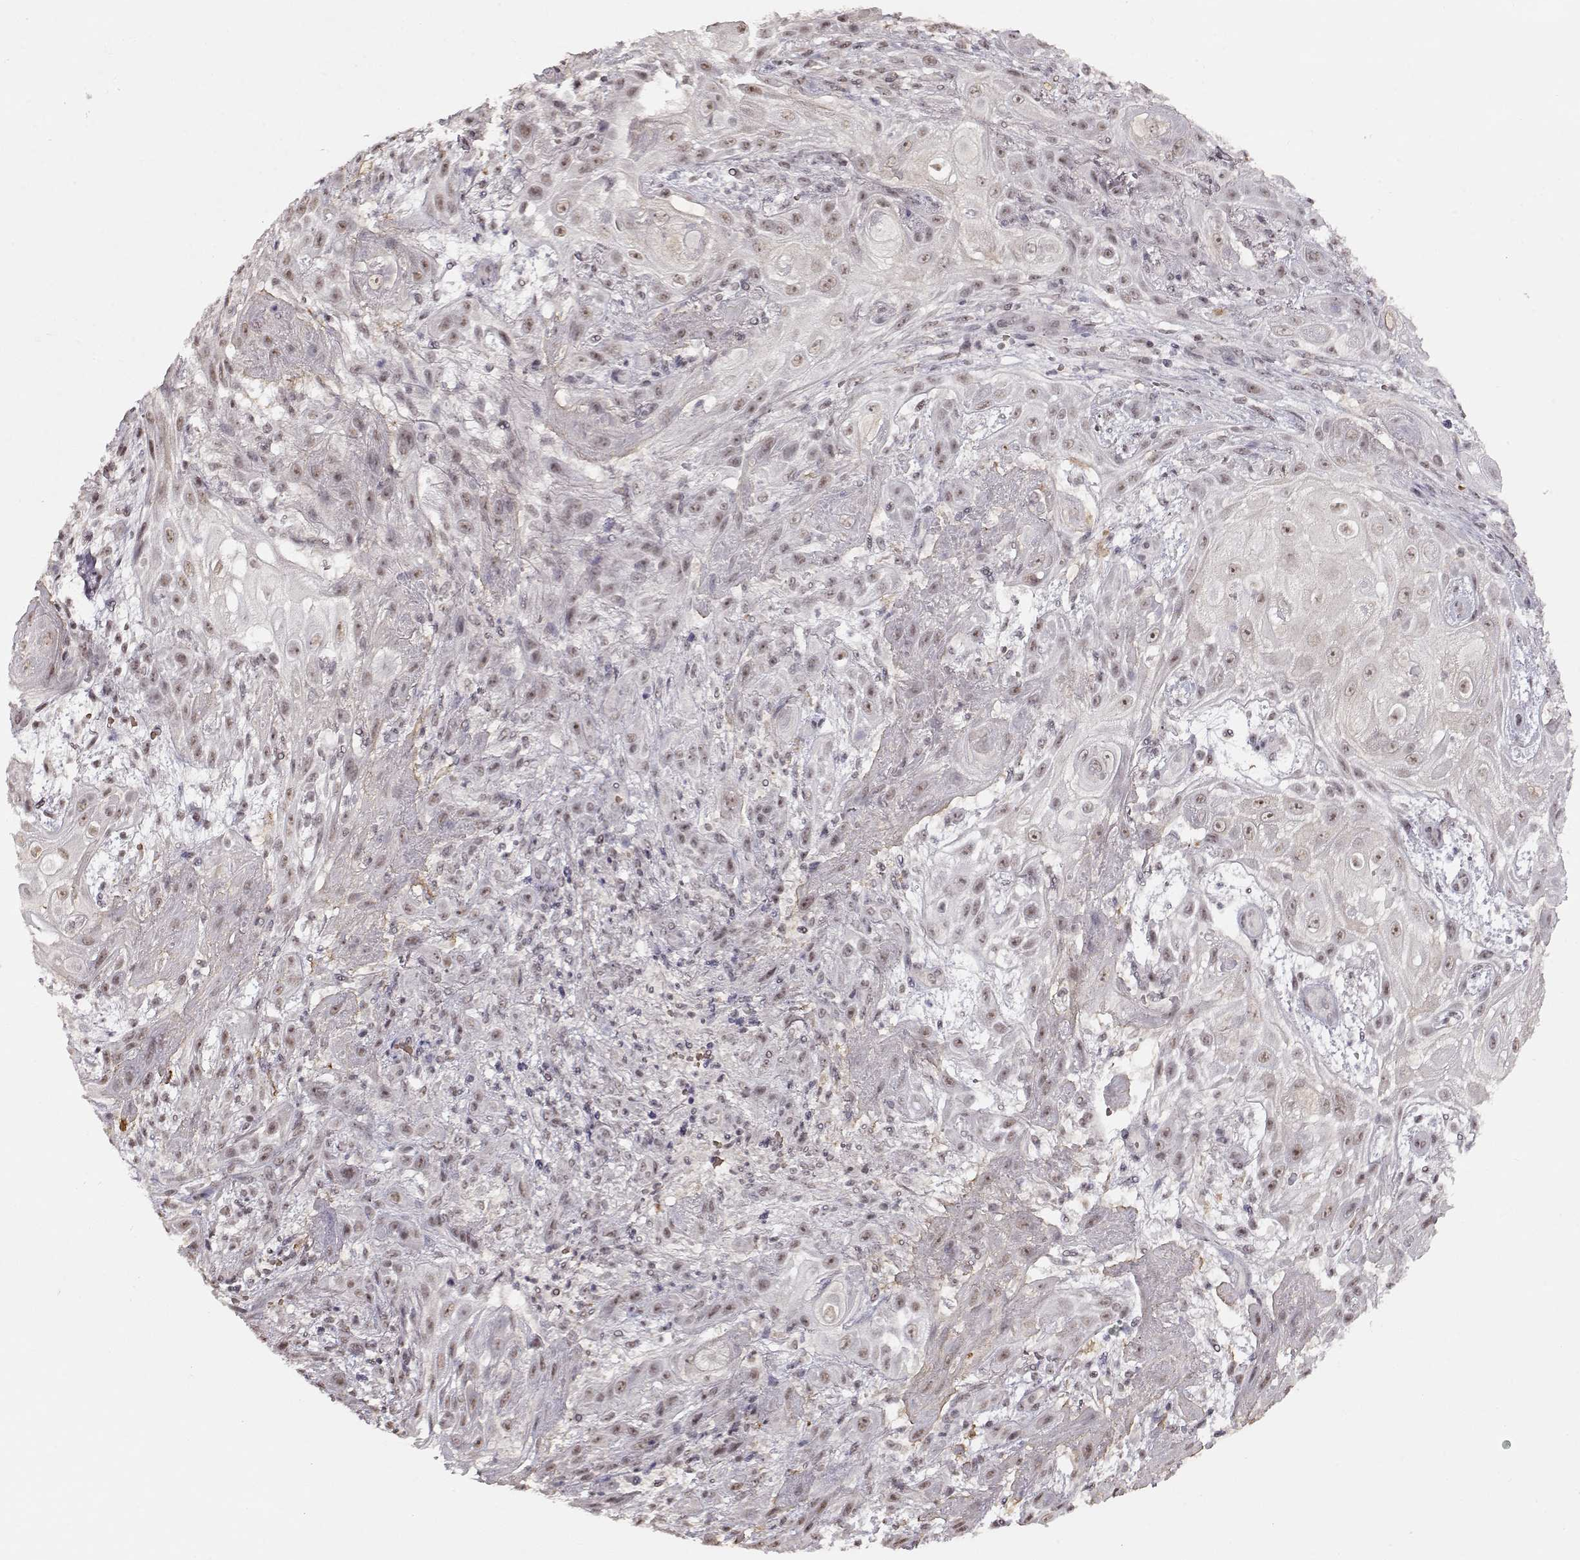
{"staining": {"intensity": "weak", "quantity": ">75%", "location": "nuclear"}, "tissue": "skin cancer", "cell_type": "Tumor cells", "image_type": "cancer", "snomed": [{"axis": "morphology", "description": "Squamous cell carcinoma, NOS"}, {"axis": "topography", "description": "Skin"}], "caption": "DAB immunohistochemical staining of squamous cell carcinoma (skin) displays weak nuclear protein expression in approximately >75% of tumor cells.", "gene": "PCP4", "patient": {"sex": "male", "age": 62}}